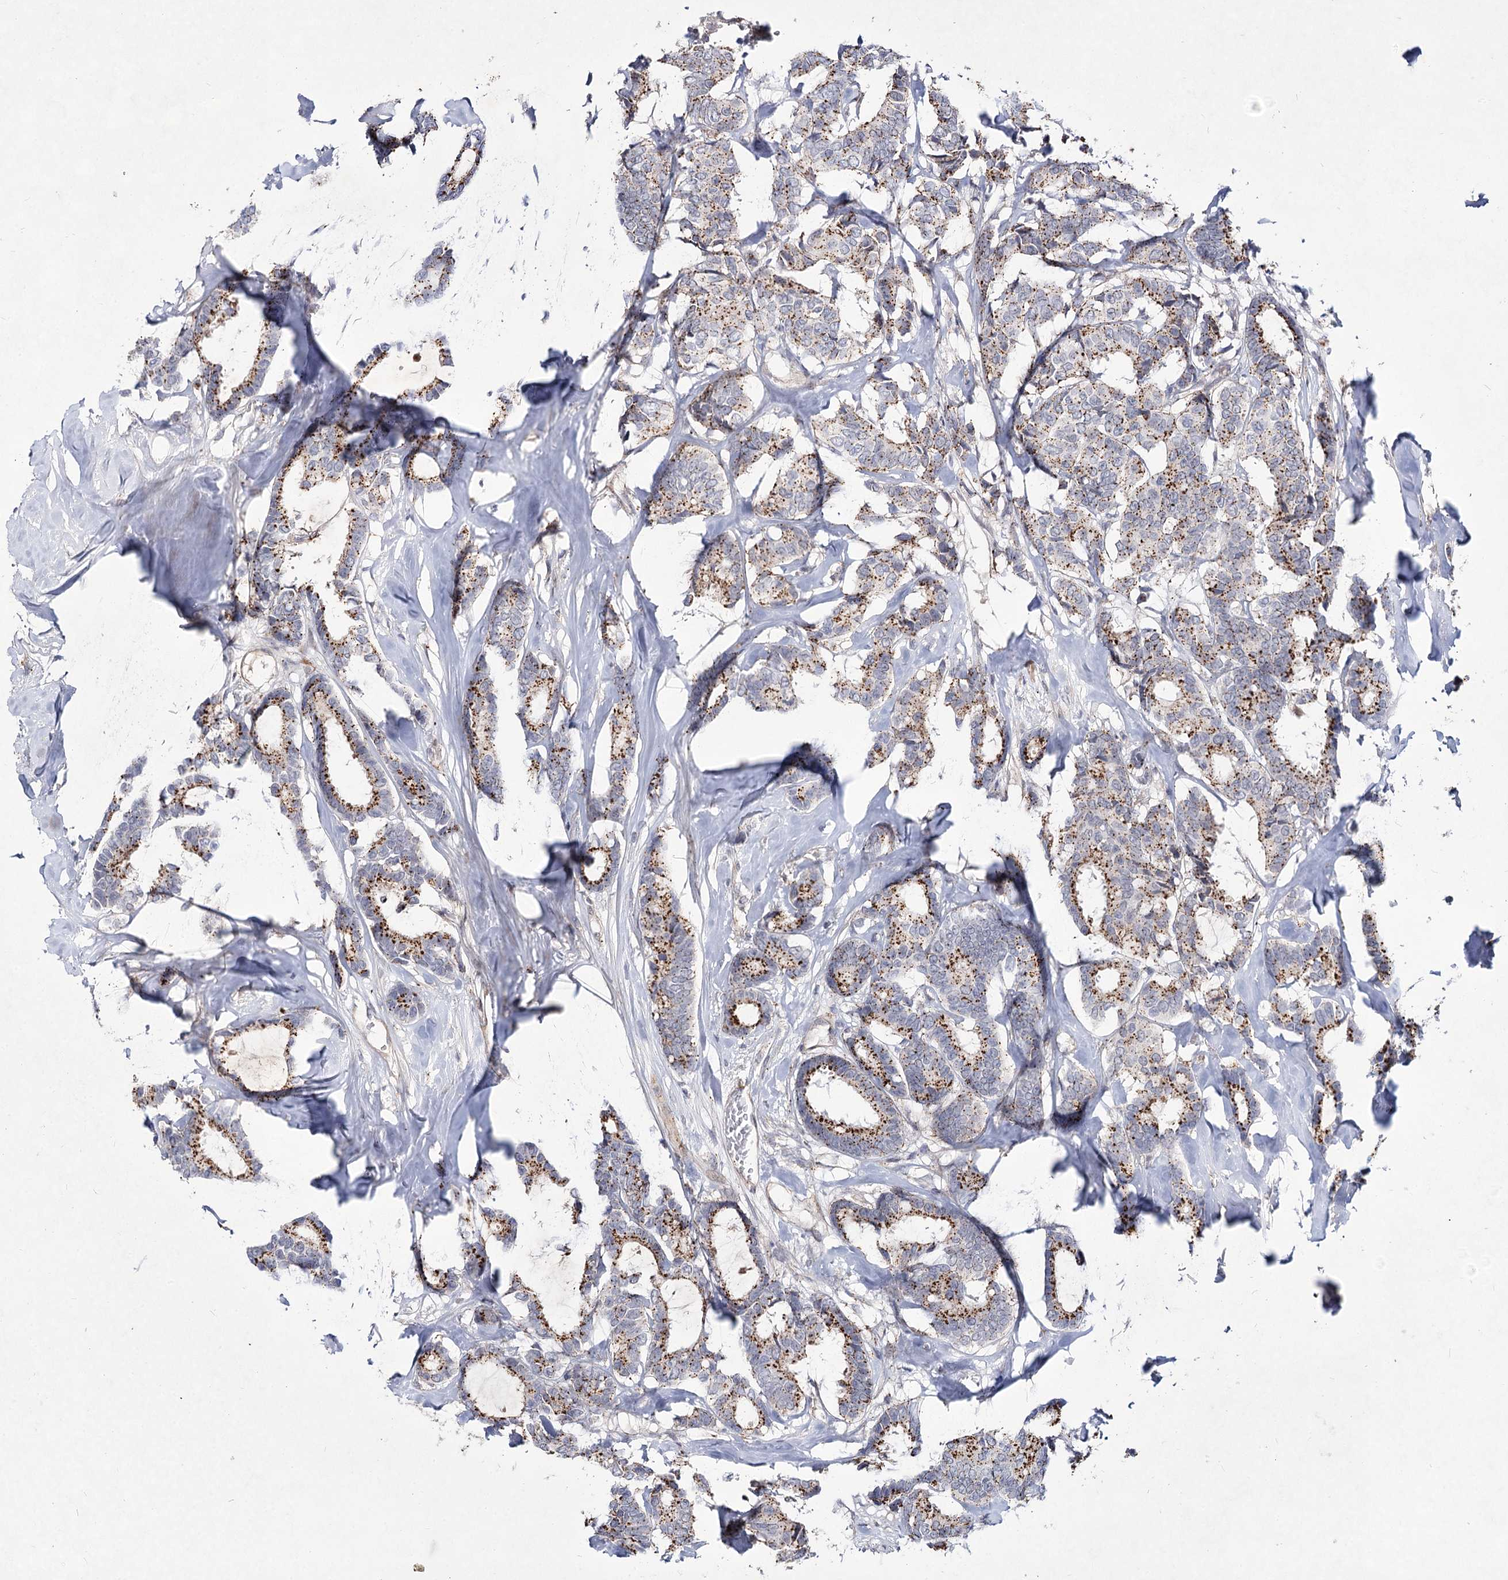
{"staining": {"intensity": "strong", "quantity": ">75%", "location": "cytoplasmic/membranous"}, "tissue": "breast cancer", "cell_type": "Tumor cells", "image_type": "cancer", "snomed": [{"axis": "morphology", "description": "Duct carcinoma"}, {"axis": "topography", "description": "Breast"}], "caption": "A histopathology image showing strong cytoplasmic/membranous staining in approximately >75% of tumor cells in breast infiltrating ductal carcinoma, as visualized by brown immunohistochemical staining.", "gene": "ATL2", "patient": {"sex": "female", "age": 87}}